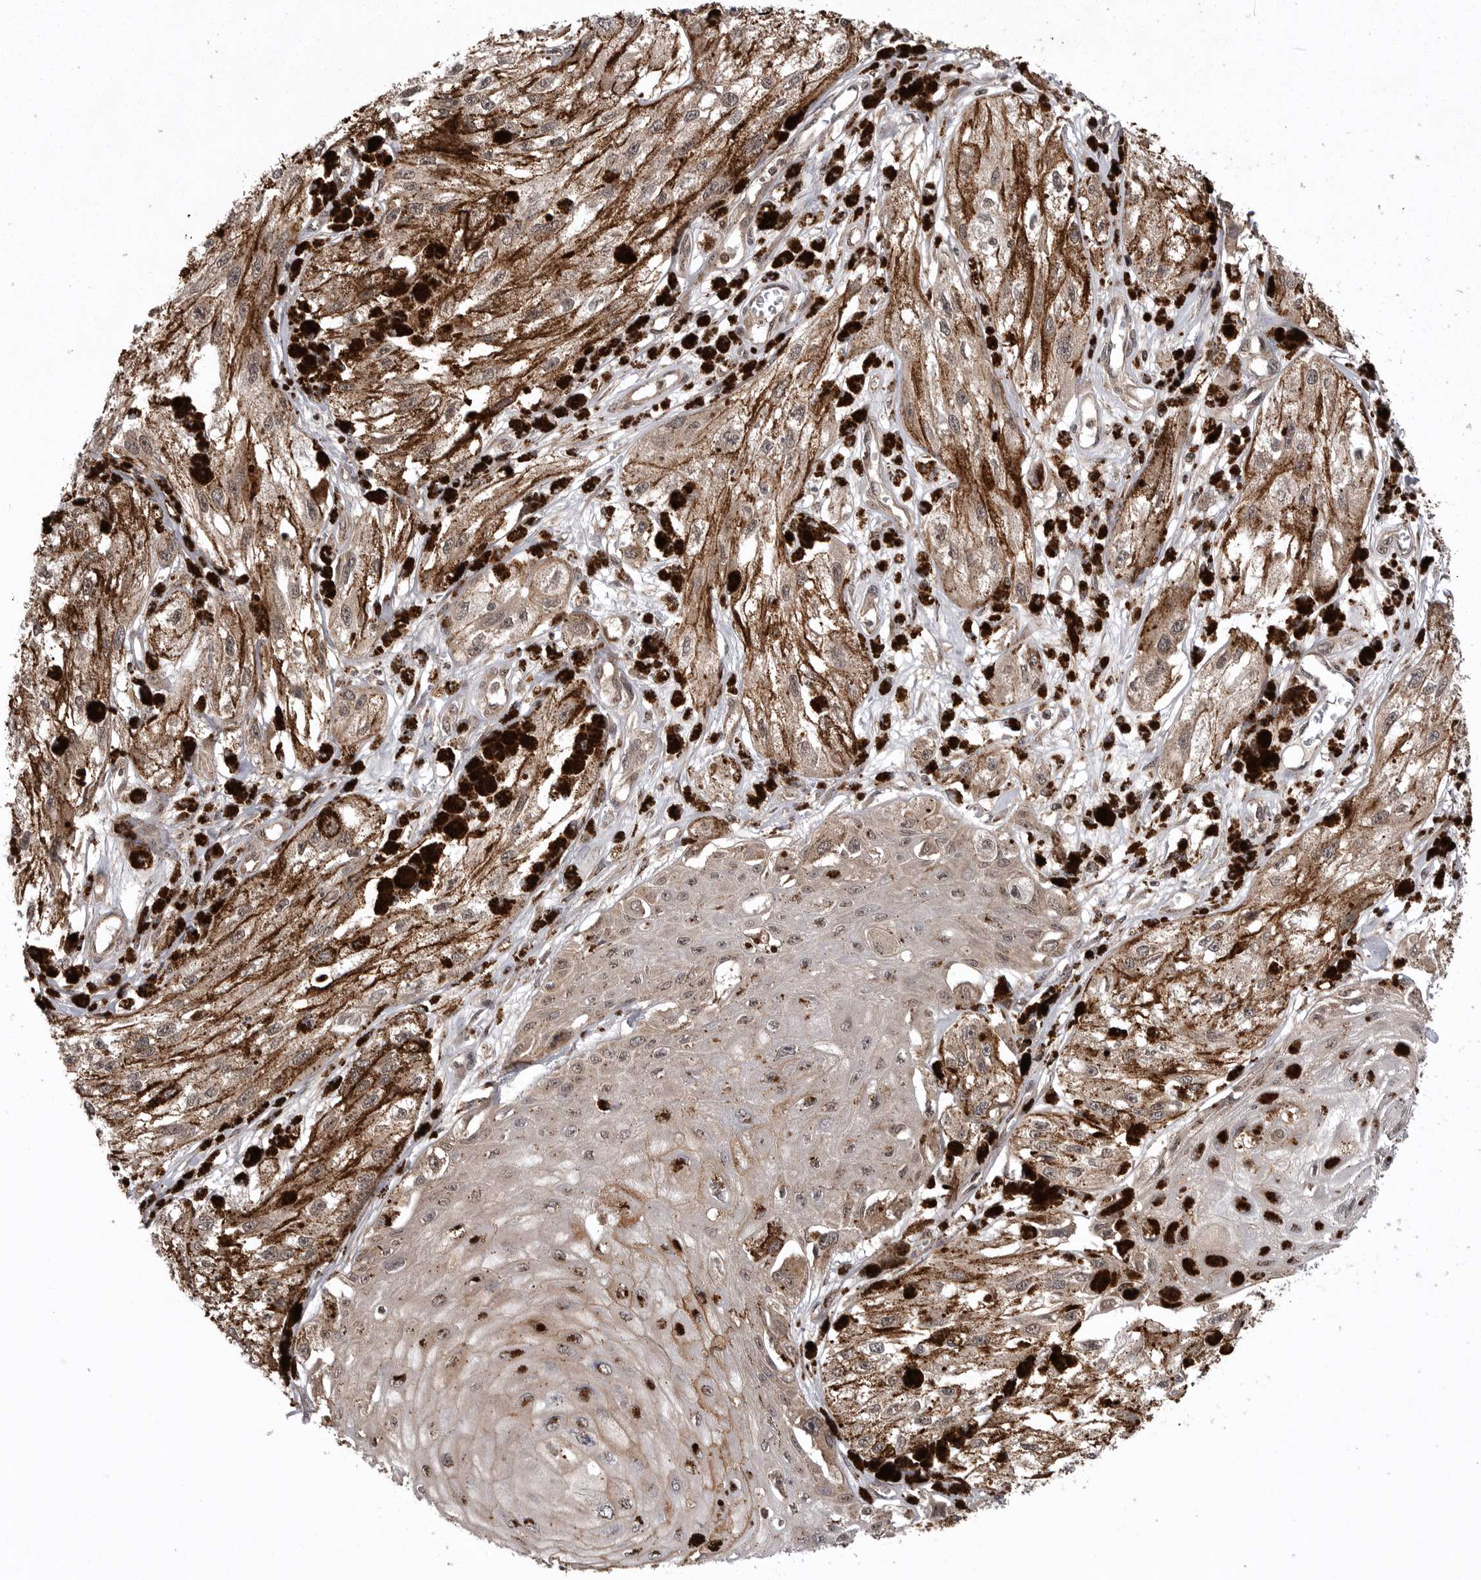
{"staining": {"intensity": "negative", "quantity": "none", "location": "none"}, "tissue": "melanoma", "cell_type": "Tumor cells", "image_type": "cancer", "snomed": [{"axis": "morphology", "description": "Malignant melanoma, NOS"}, {"axis": "topography", "description": "Skin"}], "caption": "IHC photomicrograph of neoplastic tissue: malignant melanoma stained with DAB (3,3'-diaminobenzidine) exhibits no significant protein positivity in tumor cells.", "gene": "AOAH", "patient": {"sex": "male", "age": 88}}